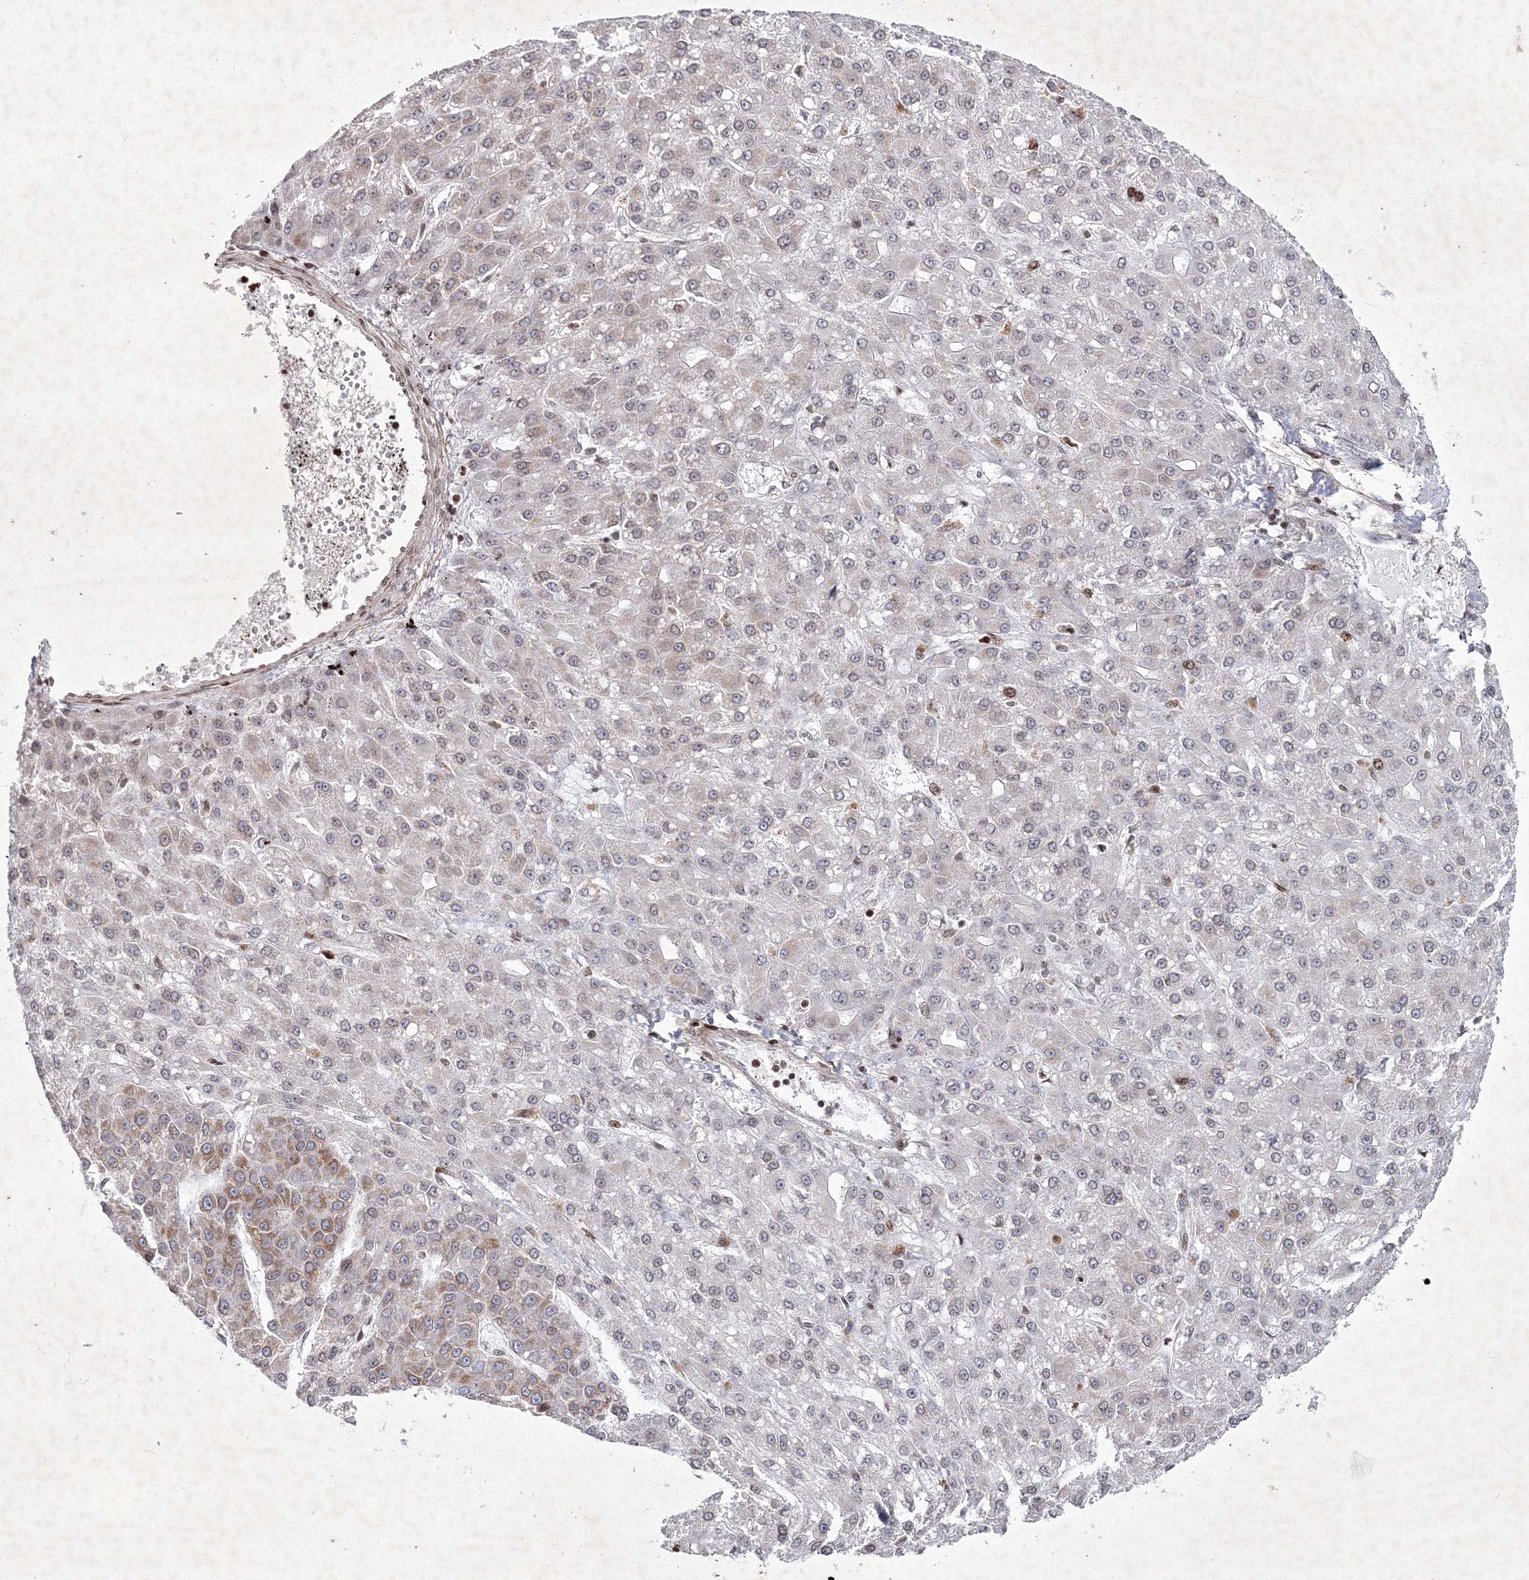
{"staining": {"intensity": "negative", "quantity": "none", "location": "none"}, "tissue": "liver cancer", "cell_type": "Tumor cells", "image_type": "cancer", "snomed": [{"axis": "morphology", "description": "Carcinoma, Hepatocellular, NOS"}, {"axis": "topography", "description": "Liver"}], "caption": "This is an immunohistochemistry (IHC) histopathology image of liver cancer. There is no staining in tumor cells.", "gene": "SMIM29", "patient": {"sex": "male", "age": 67}}